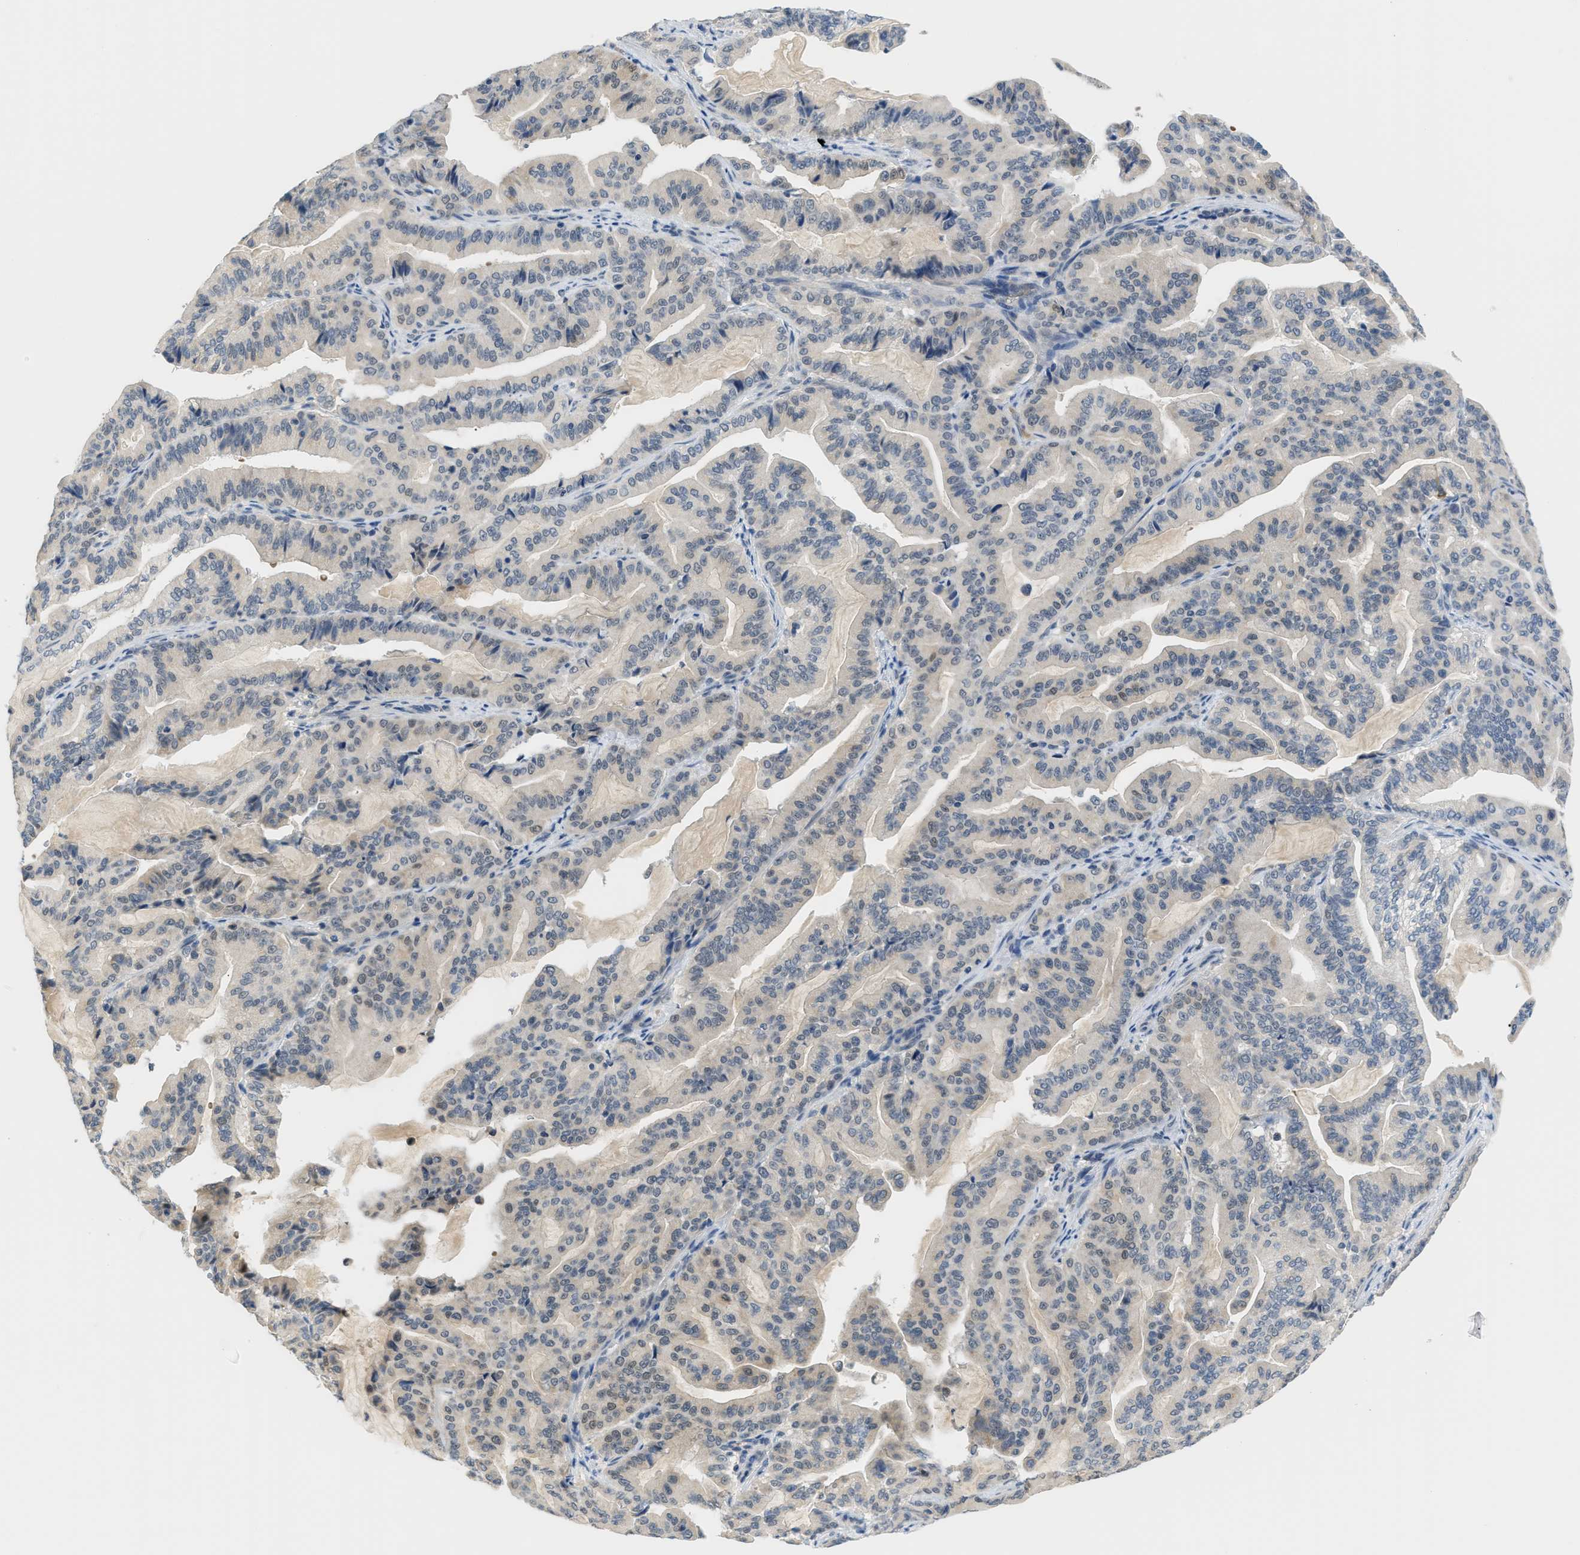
{"staining": {"intensity": "weak", "quantity": "<25%", "location": "cytoplasmic/membranous"}, "tissue": "pancreatic cancer", "cell_type": "Tumor cells", "image_type": "cancer", "snomed": [{"axis": "morphology", "description": "Adenocarcinoma, NOS"}, {"axis": "topography", "description": "Pancreas"}], "caption": "Pancreatic cancer (adenocarcinoma) was stained to show a protein in brown. There is no significant staining in tumor cells.", "gene": "PSAT1", "patient": {"sex": "male", "age": 63}}